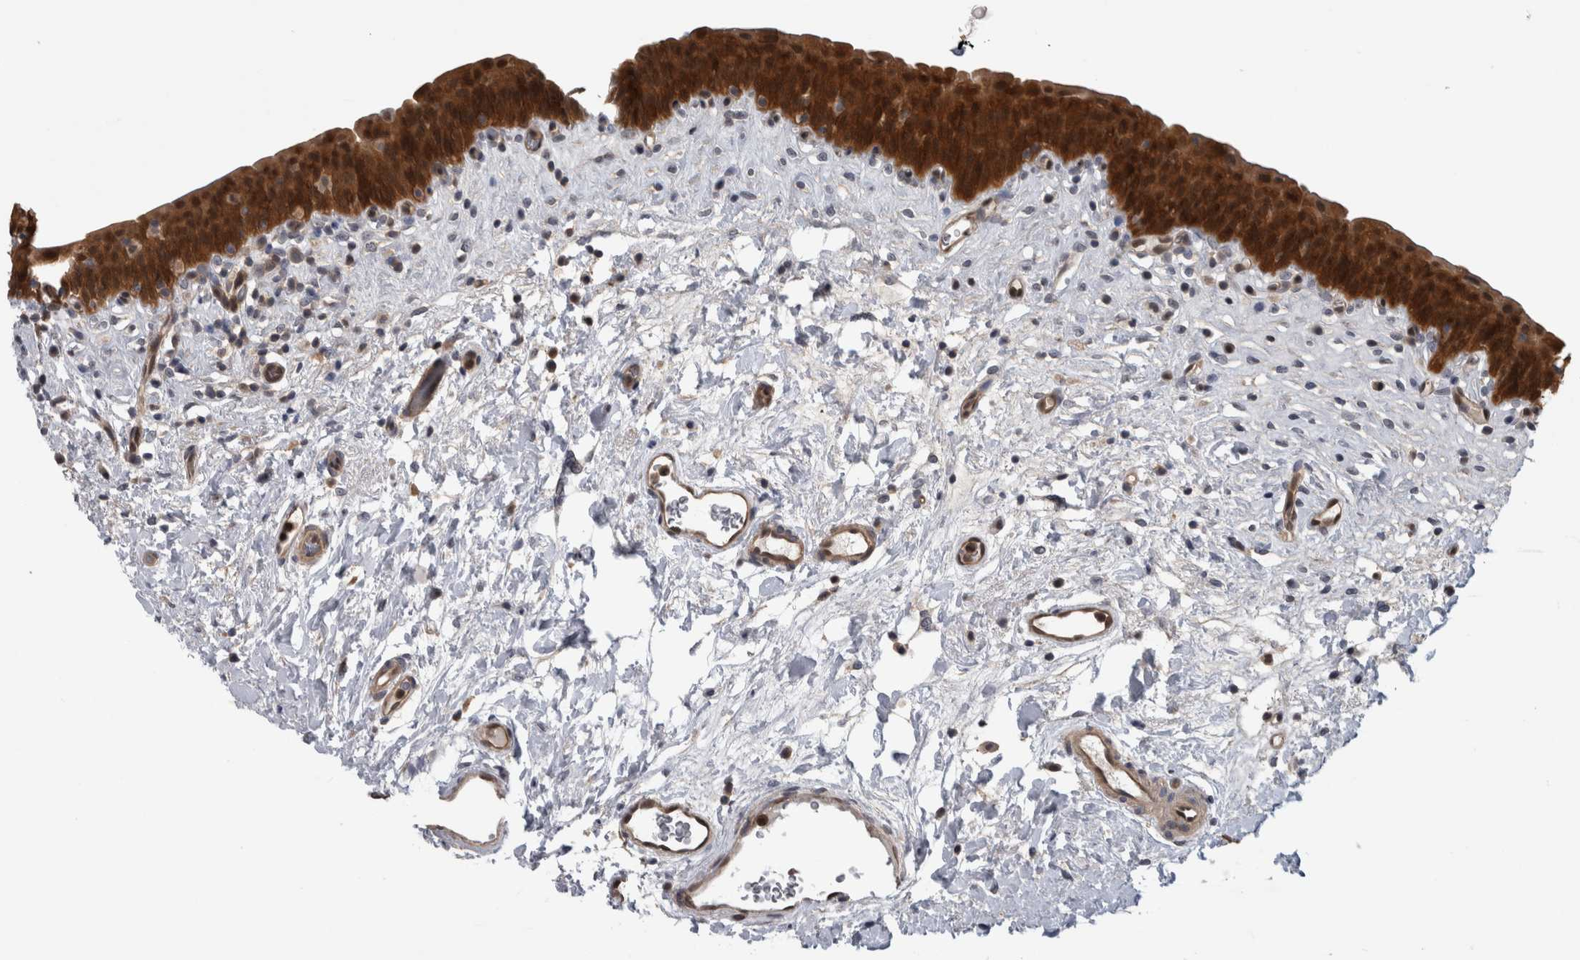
{"staining": {"intensity": "strong", "quantity": ">75%", "location": "cytoplasmic/membranous,nuclear"}, "tissue": "urinary bladder", "cell_type": "Urothelial cells", "image_type": "normal", "snomed": [{"axis": "morphology", "description": "Normal tissue, NOS"}, {"axis": "topography", "description": "Urinary bladder"}], "caption": "The histopathology image shows immunohistochemical staining of unremarkable urinary bladder. There is strong cytoplasmic/membranous,nuclear staining is present in about >75% of urothelial cells. Using DAB (3,3'-diaminobenzidine) (brown) and hematoxylin (blue) stains, captured at high magnification using brightfield microscopy.", "gene": "NAPRT", "patient": {"sex": "male", "age": 83}}